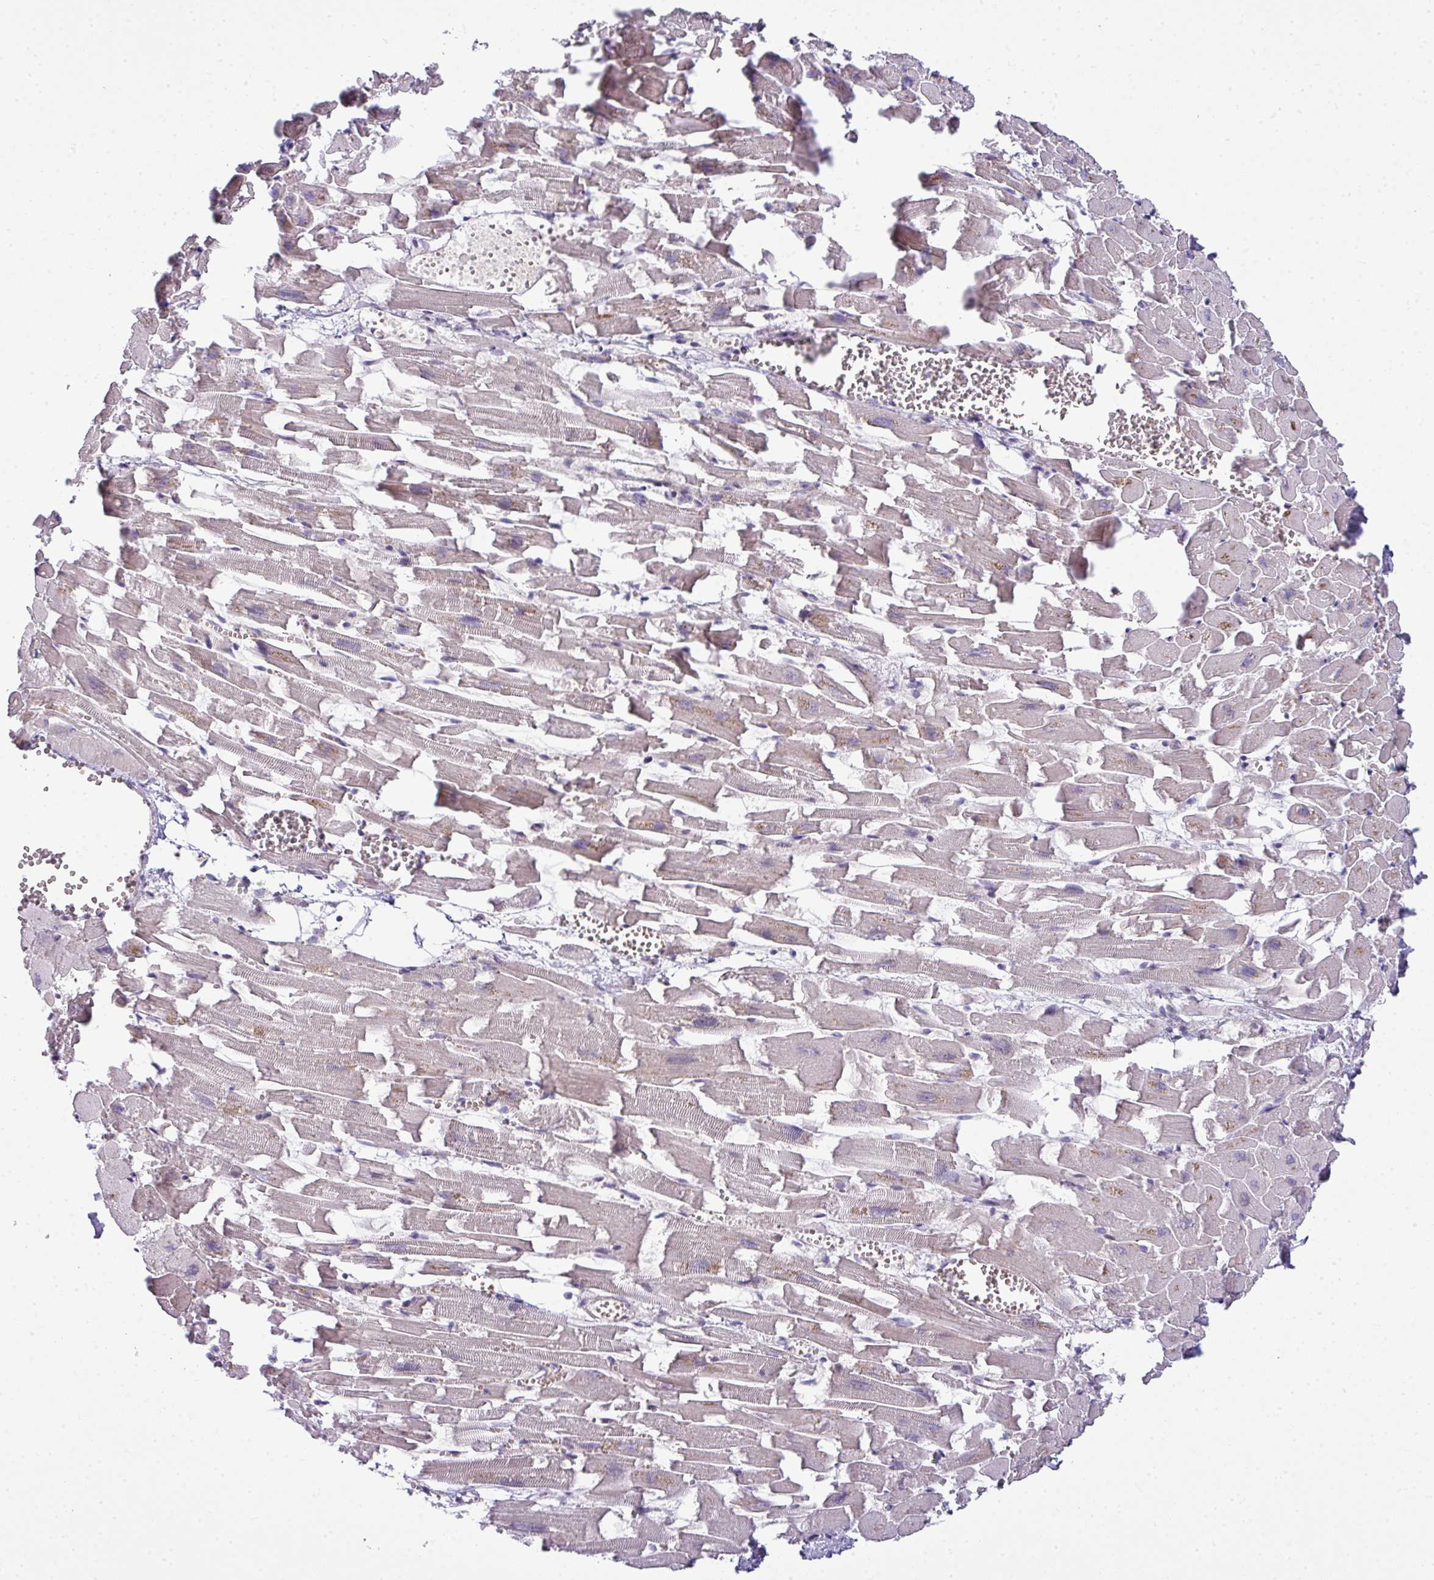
{"staining": {"intensity": "weak", "quantity": "25%-75%", "location": "cytoplasmic/membranous"}, "tissue": "heart muscle", "cell_type": "Cardiomyocytes", "image_type": "normal", "snomed": [{"axis": "morphology", "description": "Normal tissue, NOS"}, {"axis": "topography", "description": "Heart"}], "caption": "A micrograph of heart muscle stained for a protein reveals weak cytoplasmic/membranous brown staining in cardiomyocytes. (Stains: DAB in brown, nuclei in blue, Microscopy: brightfield microscopy at high magnification).", "gene": "STAT5A", "patient": {"sex": "female", "age": 64}}